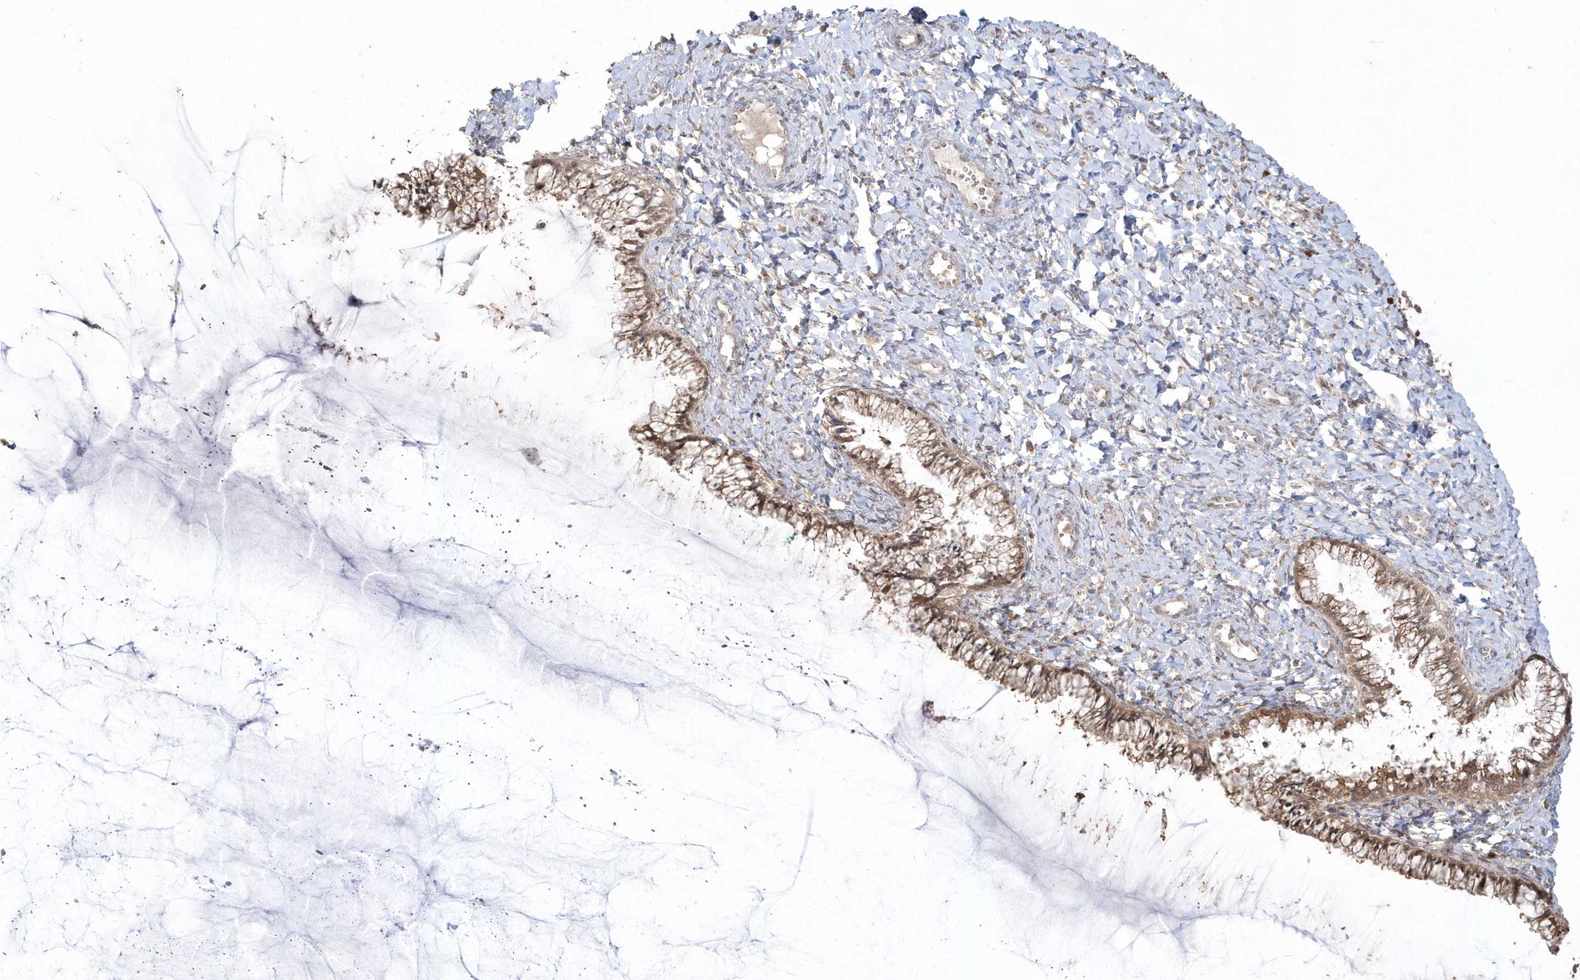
{"staining": {"intensity": "moderate", "quantity": "25%-75%", "location": "cytoplasmic/membranous"}, "tissue": "cervix", "cell_type": "Glandular cells", "image_type": "normal", "snomed": [{"axis": "morphology", "description": "Normal tissue, NOS"}, {"axis": "morphology", "description": "Adenocarcinoma, NOS"}, {"axis": "topography", "description": "Cervix"}], "caption": "The immunohistochemical stain shows moderate cytoplasmic/membranous expression in glandular cells of unremarkable cervix.", "gene": "GEMIN6", "patient": {"sex": "female", "age": 29}}